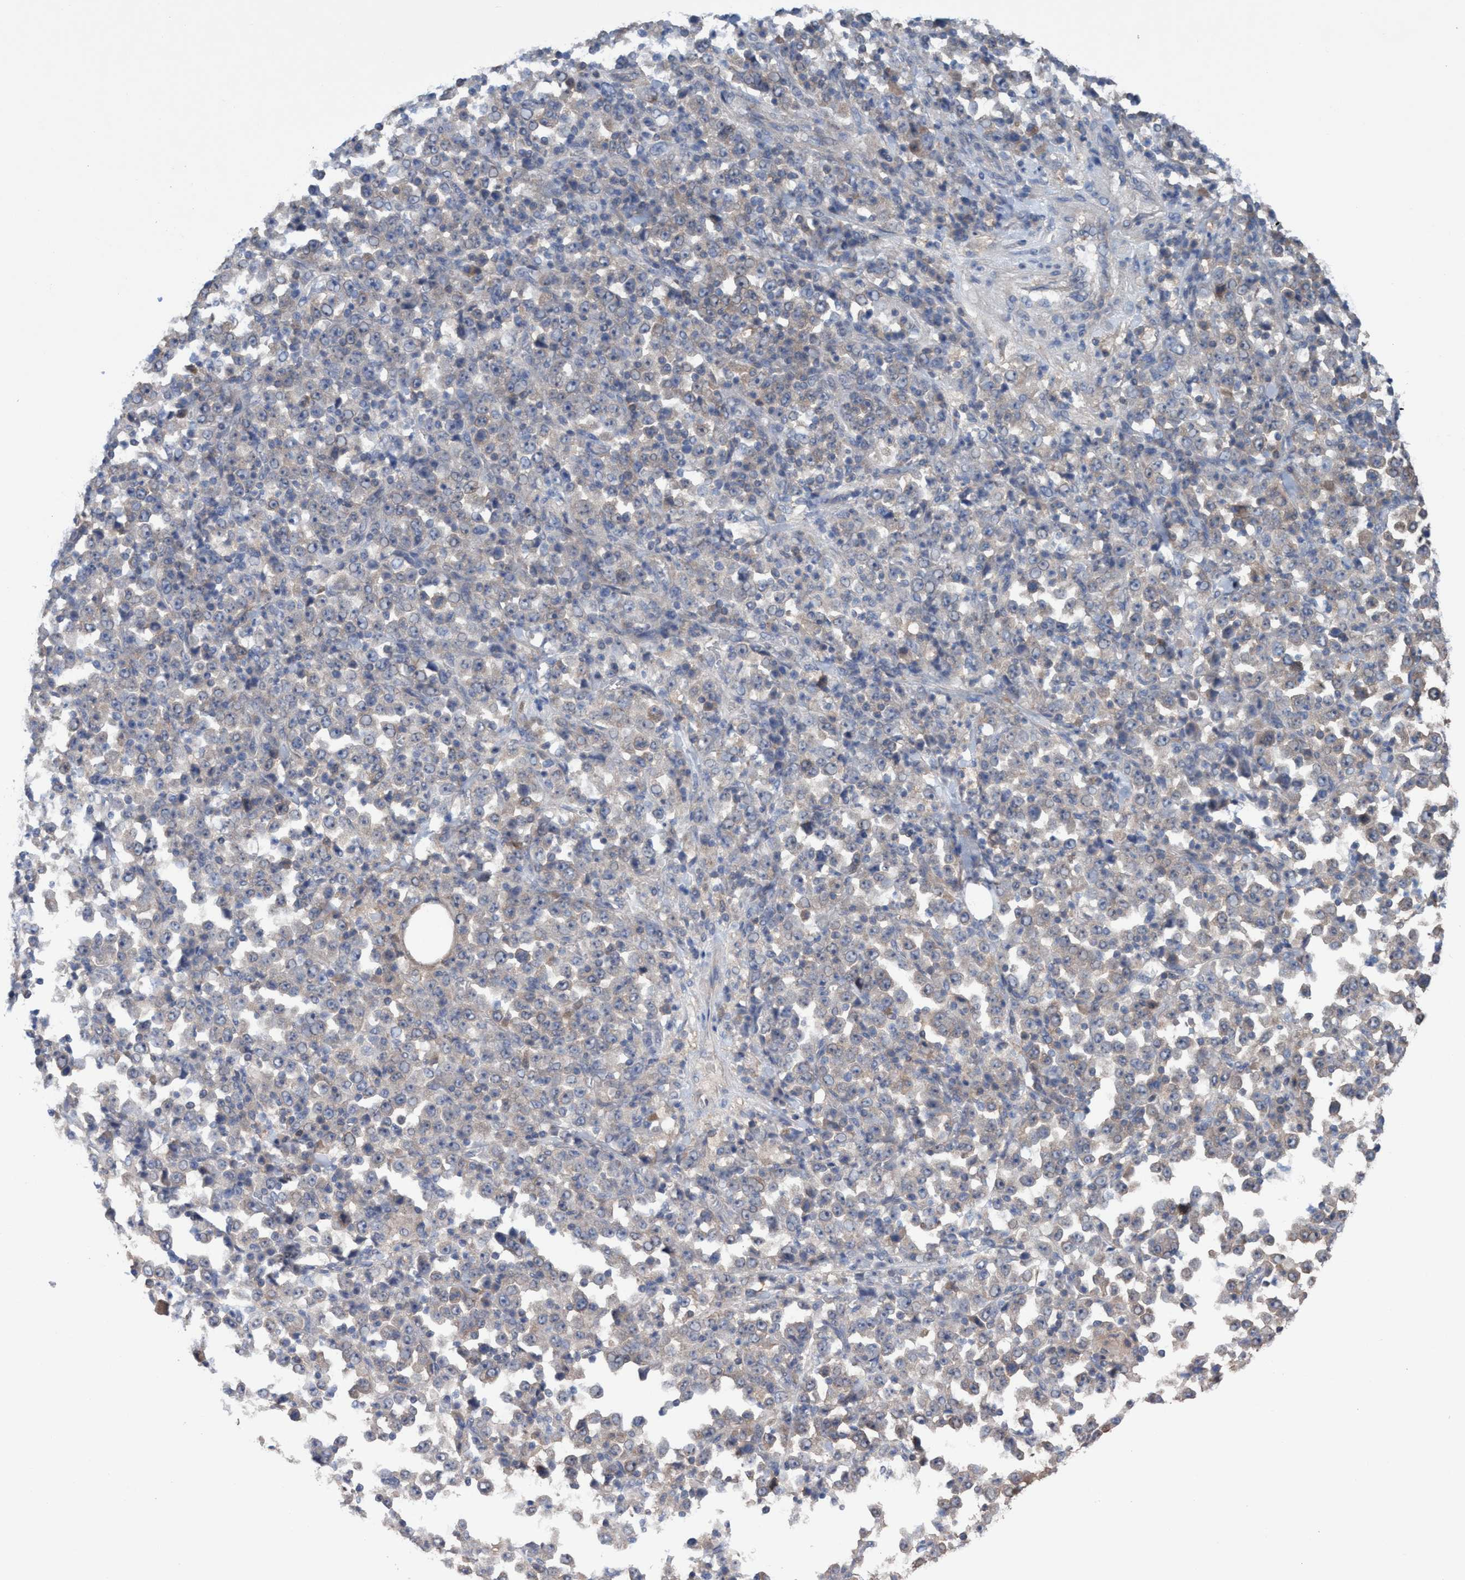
{"staining": {"intensity": "negative", "quantity": "none", "location": "none"}, "tissue": "stomach cancer", "cell_type": "Tumor cells", "image_type": "cancer", "snomed": [{"axis": "morphology", "description": "Normal tissue, NOS"}, {"axis": "morphology", "description": "Adenocarcinoma, NOS"}, {"axis": "topography", "description": "Stomach, upper"}, {"axis": "topography", "description": "Stomach"}], "caption": "A histopathology image of human stomach cancer (adenocarcinoma) is negative for staining in tumor cells.", "gene": "GLOD4", "patient": {"sex": "male", "age": 59}}